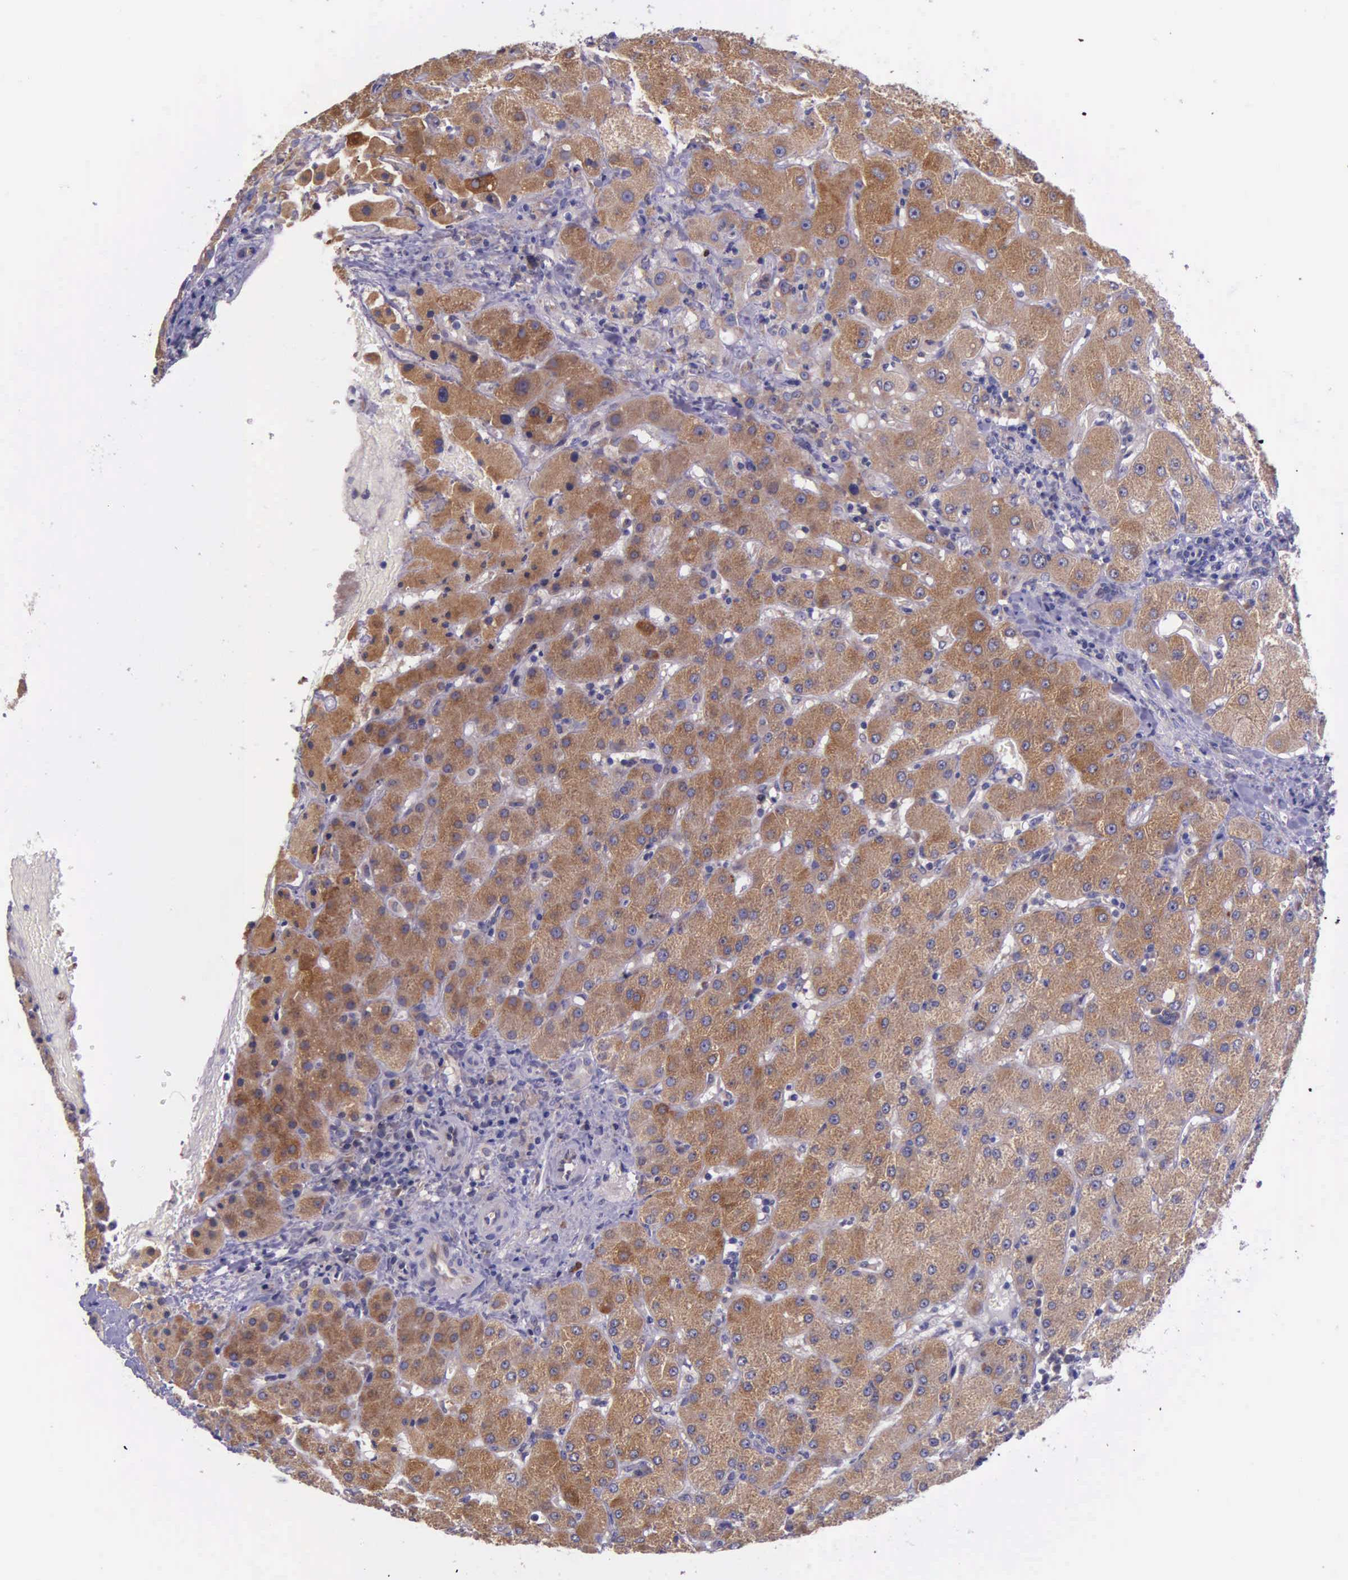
{"staining": {"intensity": "weak", "quantity": "25%-75%", "location": "cytoplasmic/membranous"}, "tissue": "liver", "cell_type": "Cholangiocytes", "image_type": "normal", "snomed": [{"axis": "morphology", "description": "Normal tissue, NOS"}, {"axis": "topography", "description": "Liver"}], "caption": "Immunohistochemistry (IHC) histopathology image of benign liver stained for a protein (brown), which reveals low levels of weak cytoplasmic/membranous expression in approximately 25%-75% of cholangiocytes.", "gene": "NSDHL", "patient": {"sex": "female", "age": 79}}